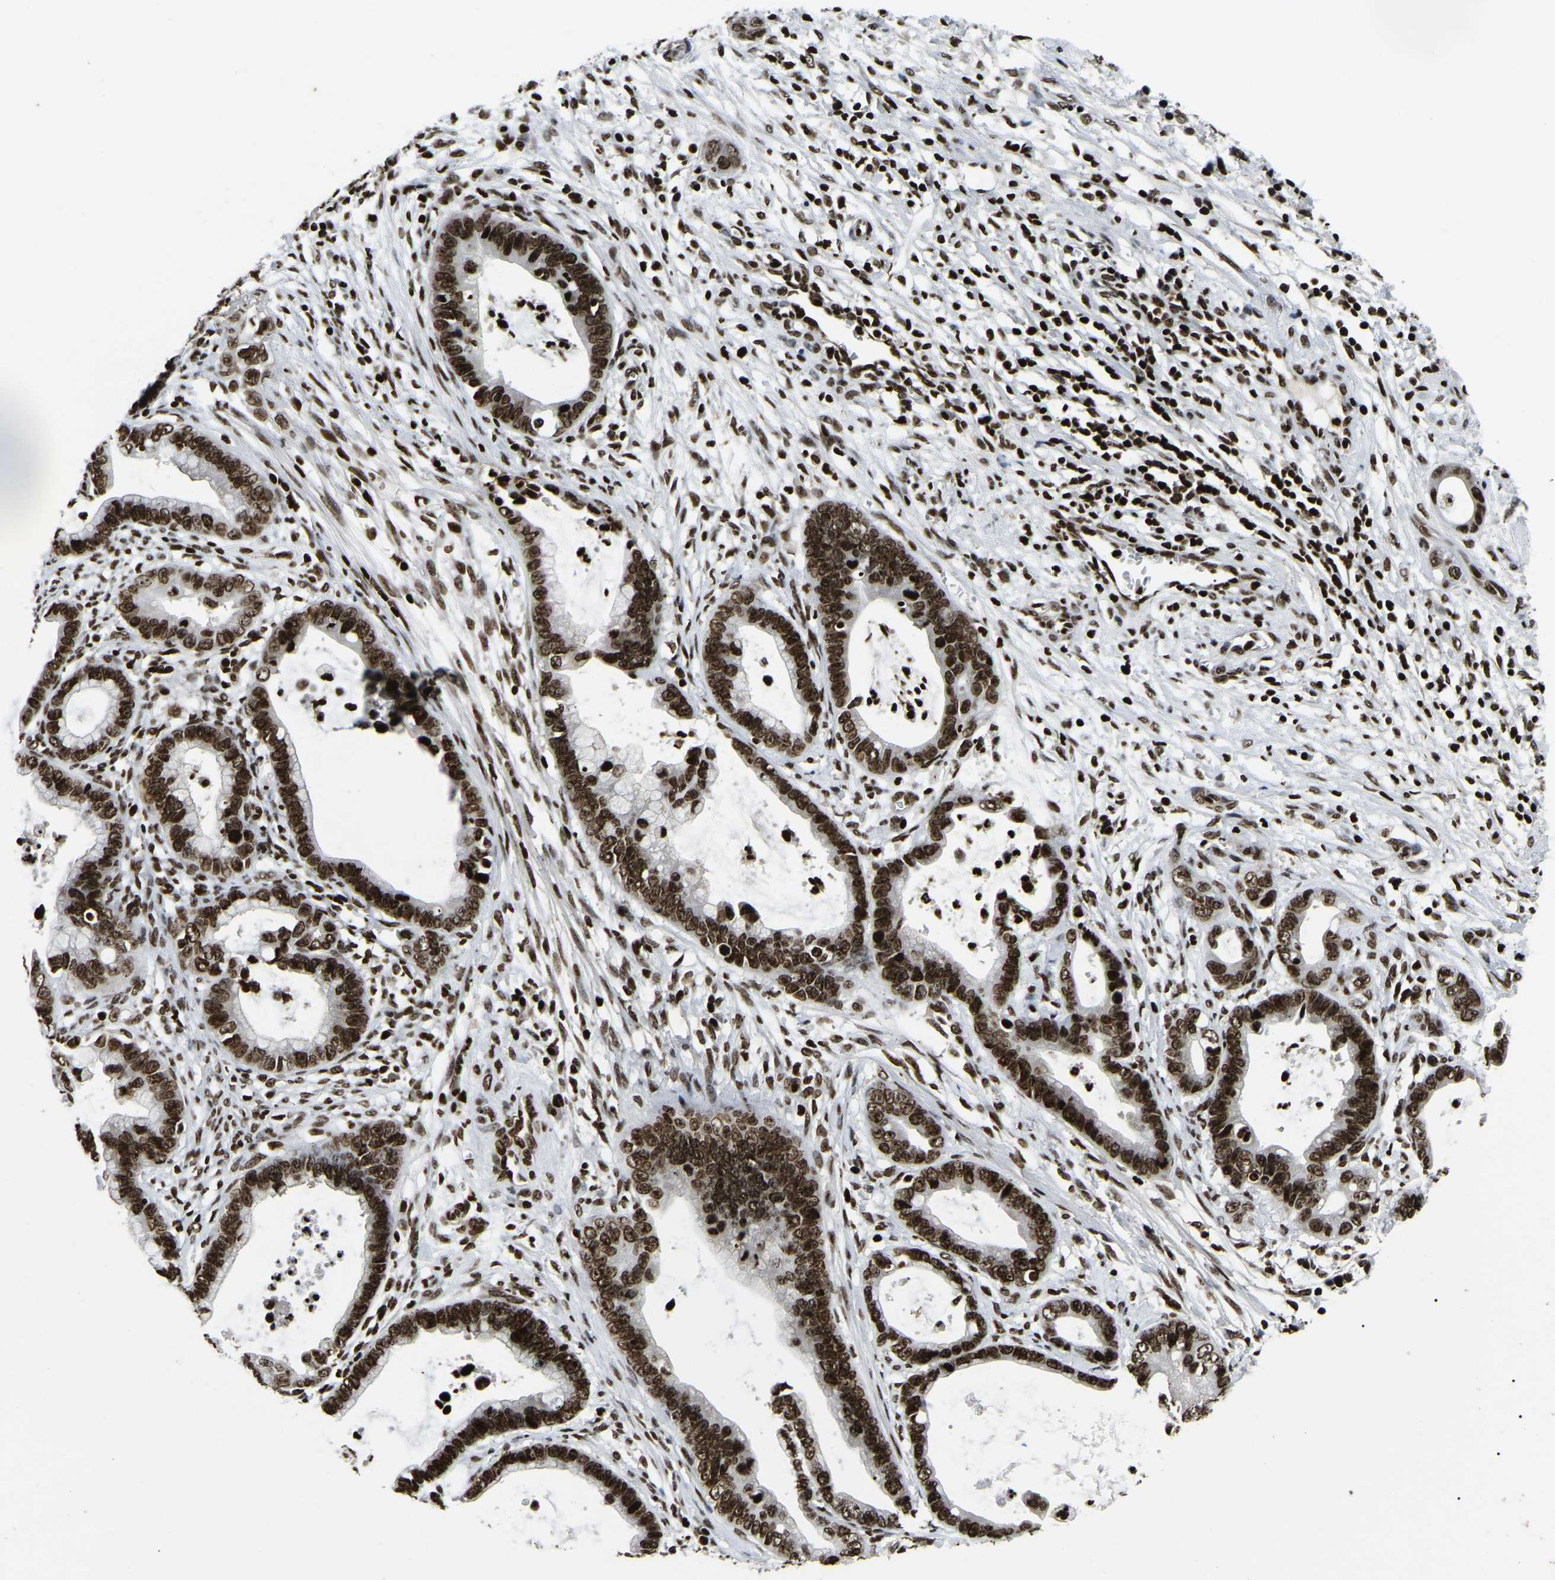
{"staining": {"intensity": "strong", "quantity": ">75%", "location": "nuclear"}, "tissue": "cervical cancer", "cell_type": "Tumor cells", "image_type": "cancer", "snomed": [{"axis": "morphology", "description": "Adenocarcinoma, NOS"}, {"axis": "topography", "description": "Cervix"}], "caption": "Tumor cells exhibit high levels of strong nuclear positivity in about >75% of cells in human cervical cancer.", "gene": "LRRC61", "patient": {"sex": "female", "age": 44}}